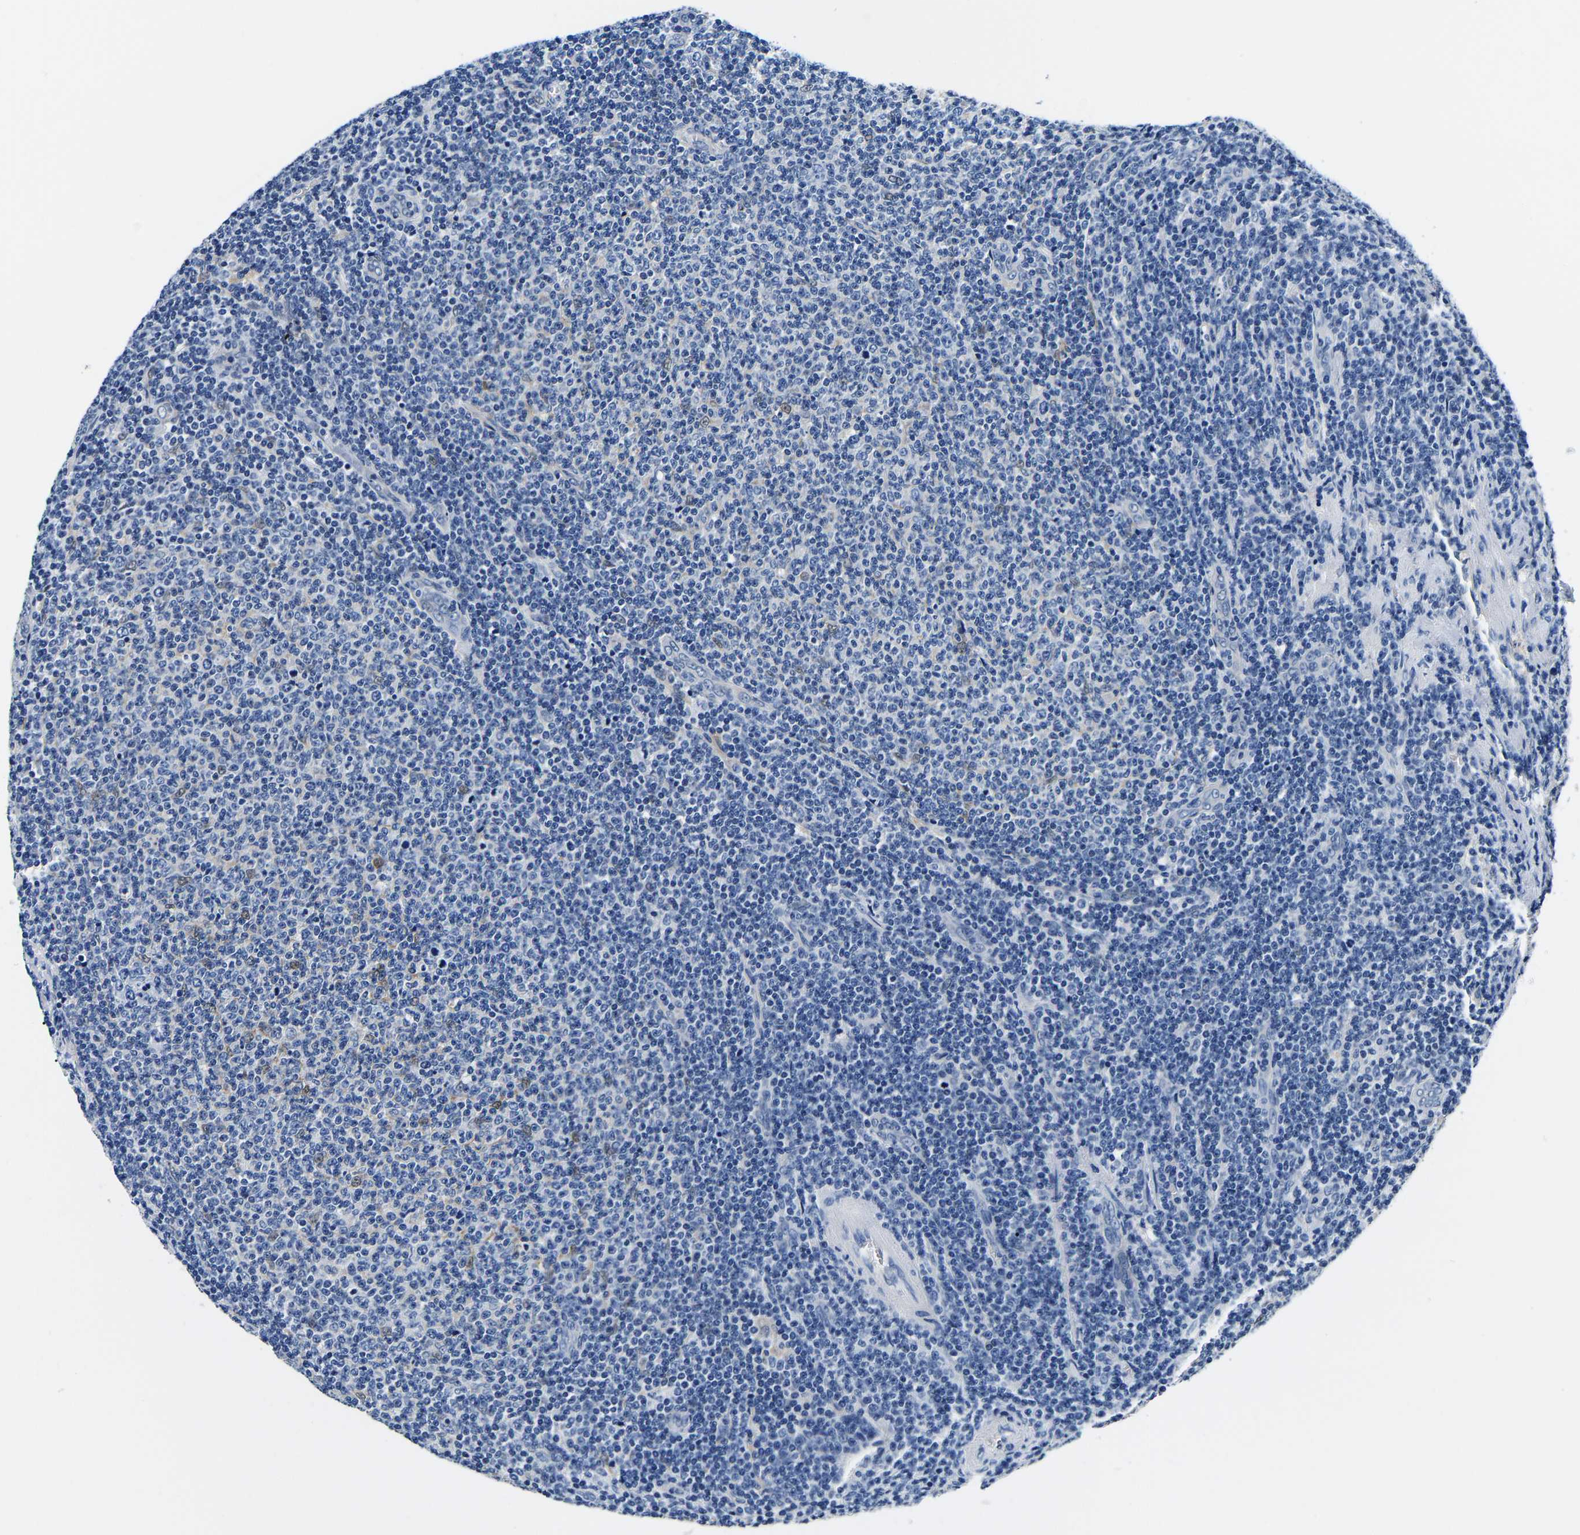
{"staining": {"intensity": "negative", "quantity": "none", "location": "none"}, "tissue": "lymphoma", "cell_type": "Tumor cells", "image_type": "cancer", "snomed": [{"axis": "morphology", "description": "Malignant lymphoma, non-Hodgkin's type, Low grade"}, {"axis": "topography", "description": "Lymph node"}], "caption": "This is a photomicrograph of immunohistochemistry staining of lymphoma, which shows no expression in tumor cells.", "gene": "ACO1", "patient": {"sex": "male", "age": 66}}